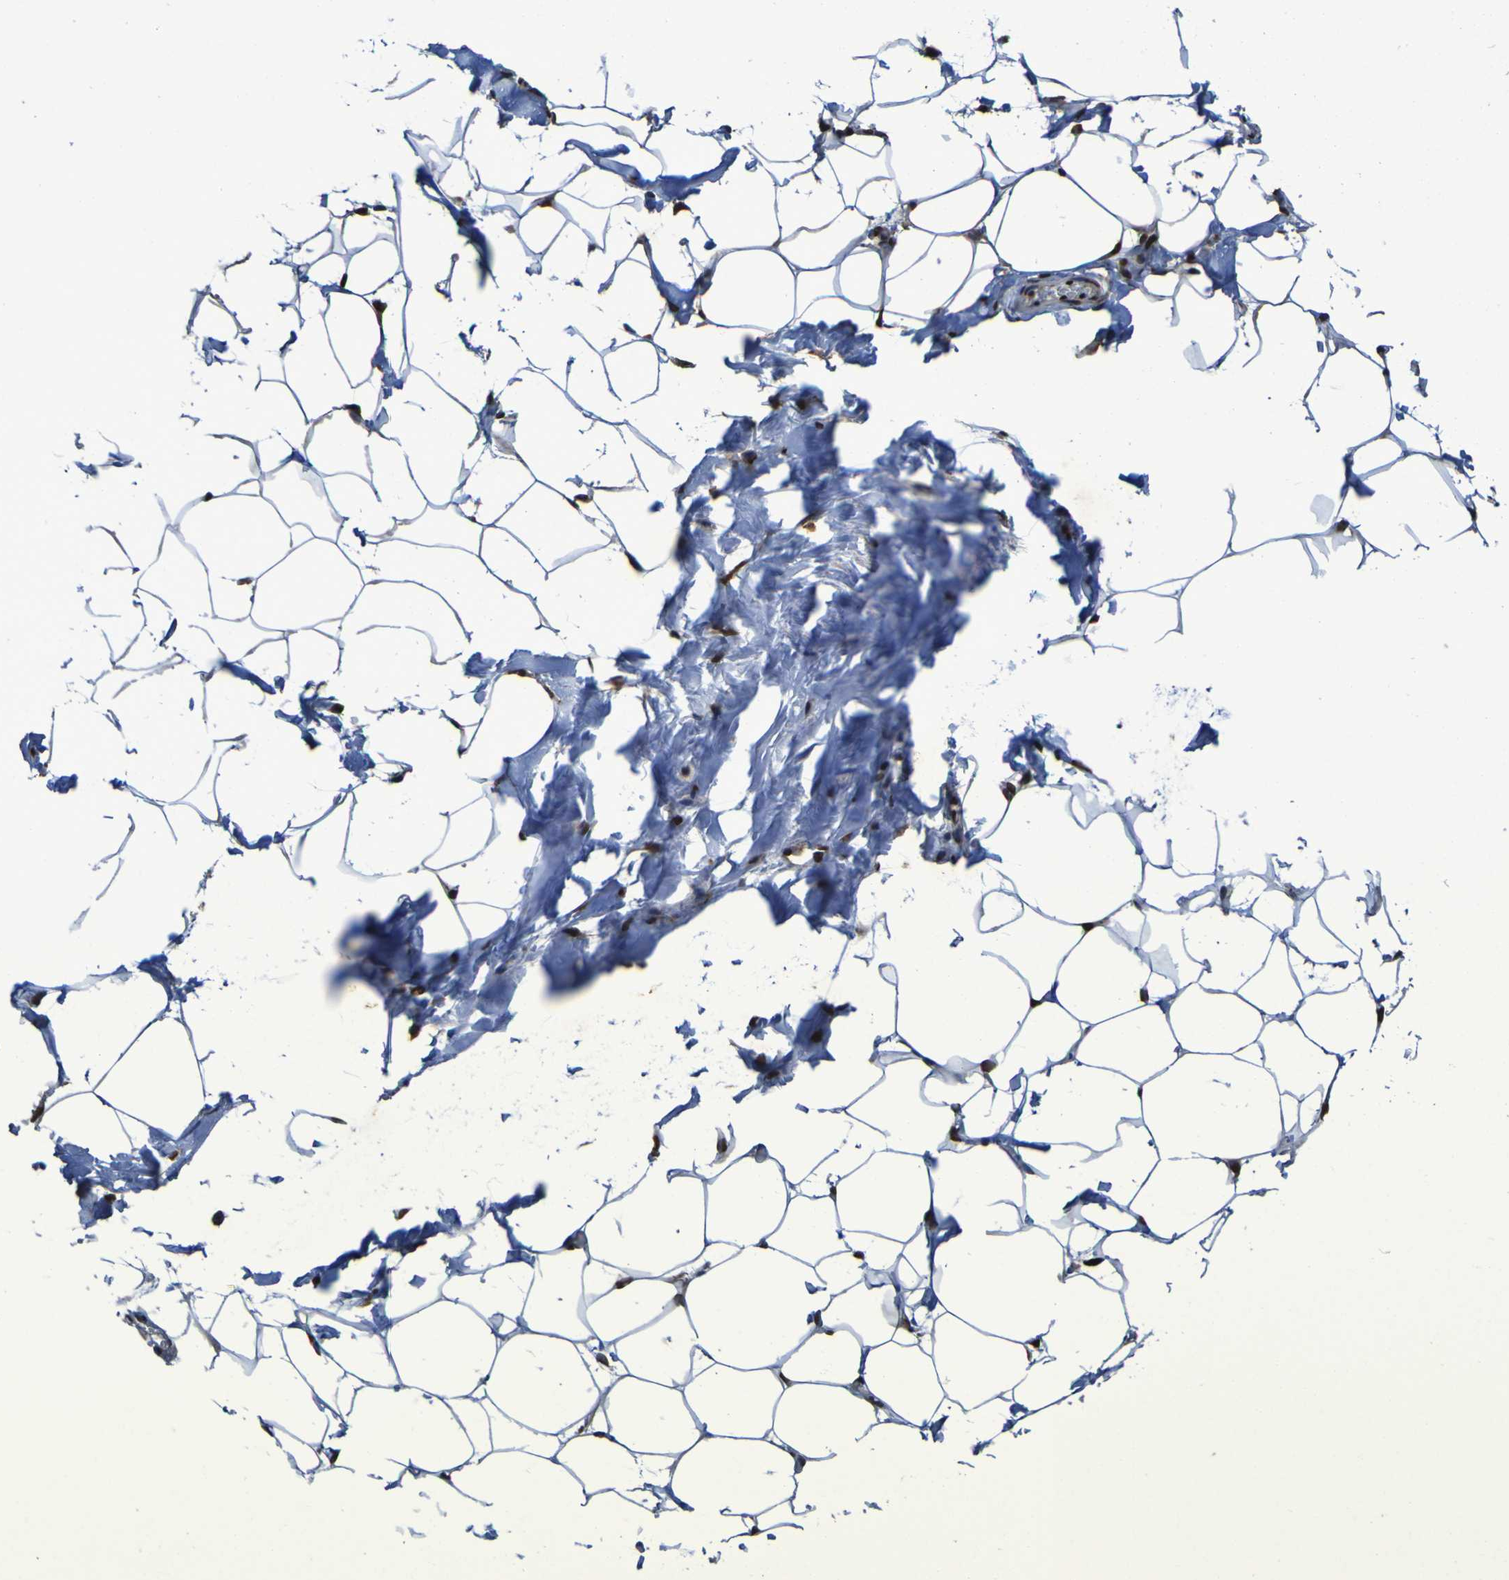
{"staining": {"intensity": "strong", "quantity": ">75%", "location": "nuclear"}, "tissue": "adipose tissue", "cell_type": "Adipocytes", "image_type": "normal", "snomed": [{"axis": "morphology", "description": "Normal tissue, NOS"}, {"axis": "topography", "description": "Breast"}, {"axis": "topography", "description": "Adipose tissue"}], "caption": "Immunohistochemistry (DAB (3,3'-diaminobenzidine)) staining of benign human adipose tissue reveals strong nuclear protein staining in about >75% of adipocytes.", "gene": "HNRNPR", "patient": {"sex": "female", "age": 25}}